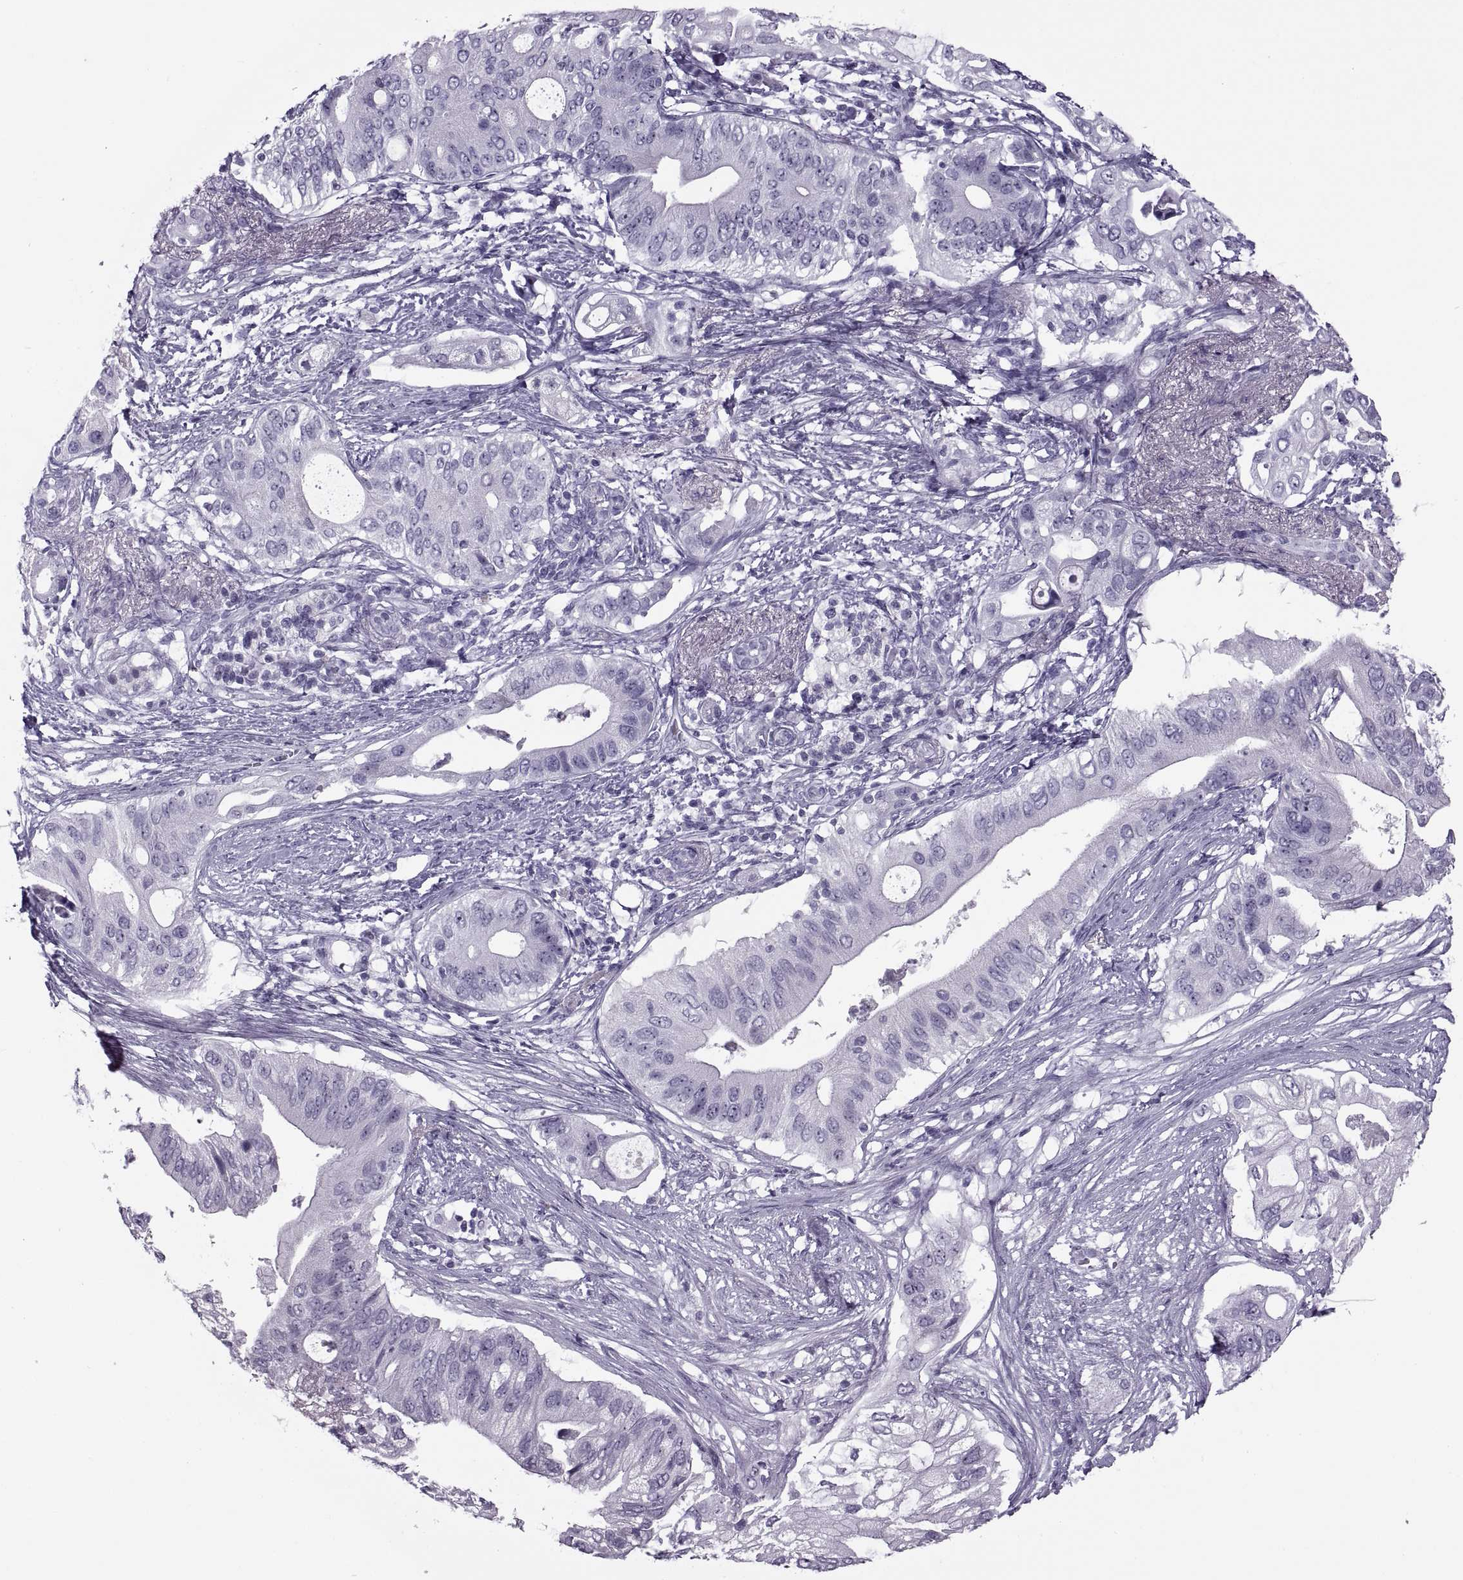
{"staining": {"intensity": "negative", "quantity": "none", "location": "none"}, "tissue": "pancreatic cancer", "cell_type": "Tumor cells", "image_type": "cancer", "snomed": [{"axis": "morphology", "description": "Adenocarcinoma, NOS"}, {"axis": "topography", "description": "Pancreas"}], "caption": "This is an immunohistochemistry (IHC) histopathology image of human adenocarcinoma (pancreatic). There is no staining in tumor cells.", "gene": "FAM24A", "patient": {"sex": "female", "age": 72}}